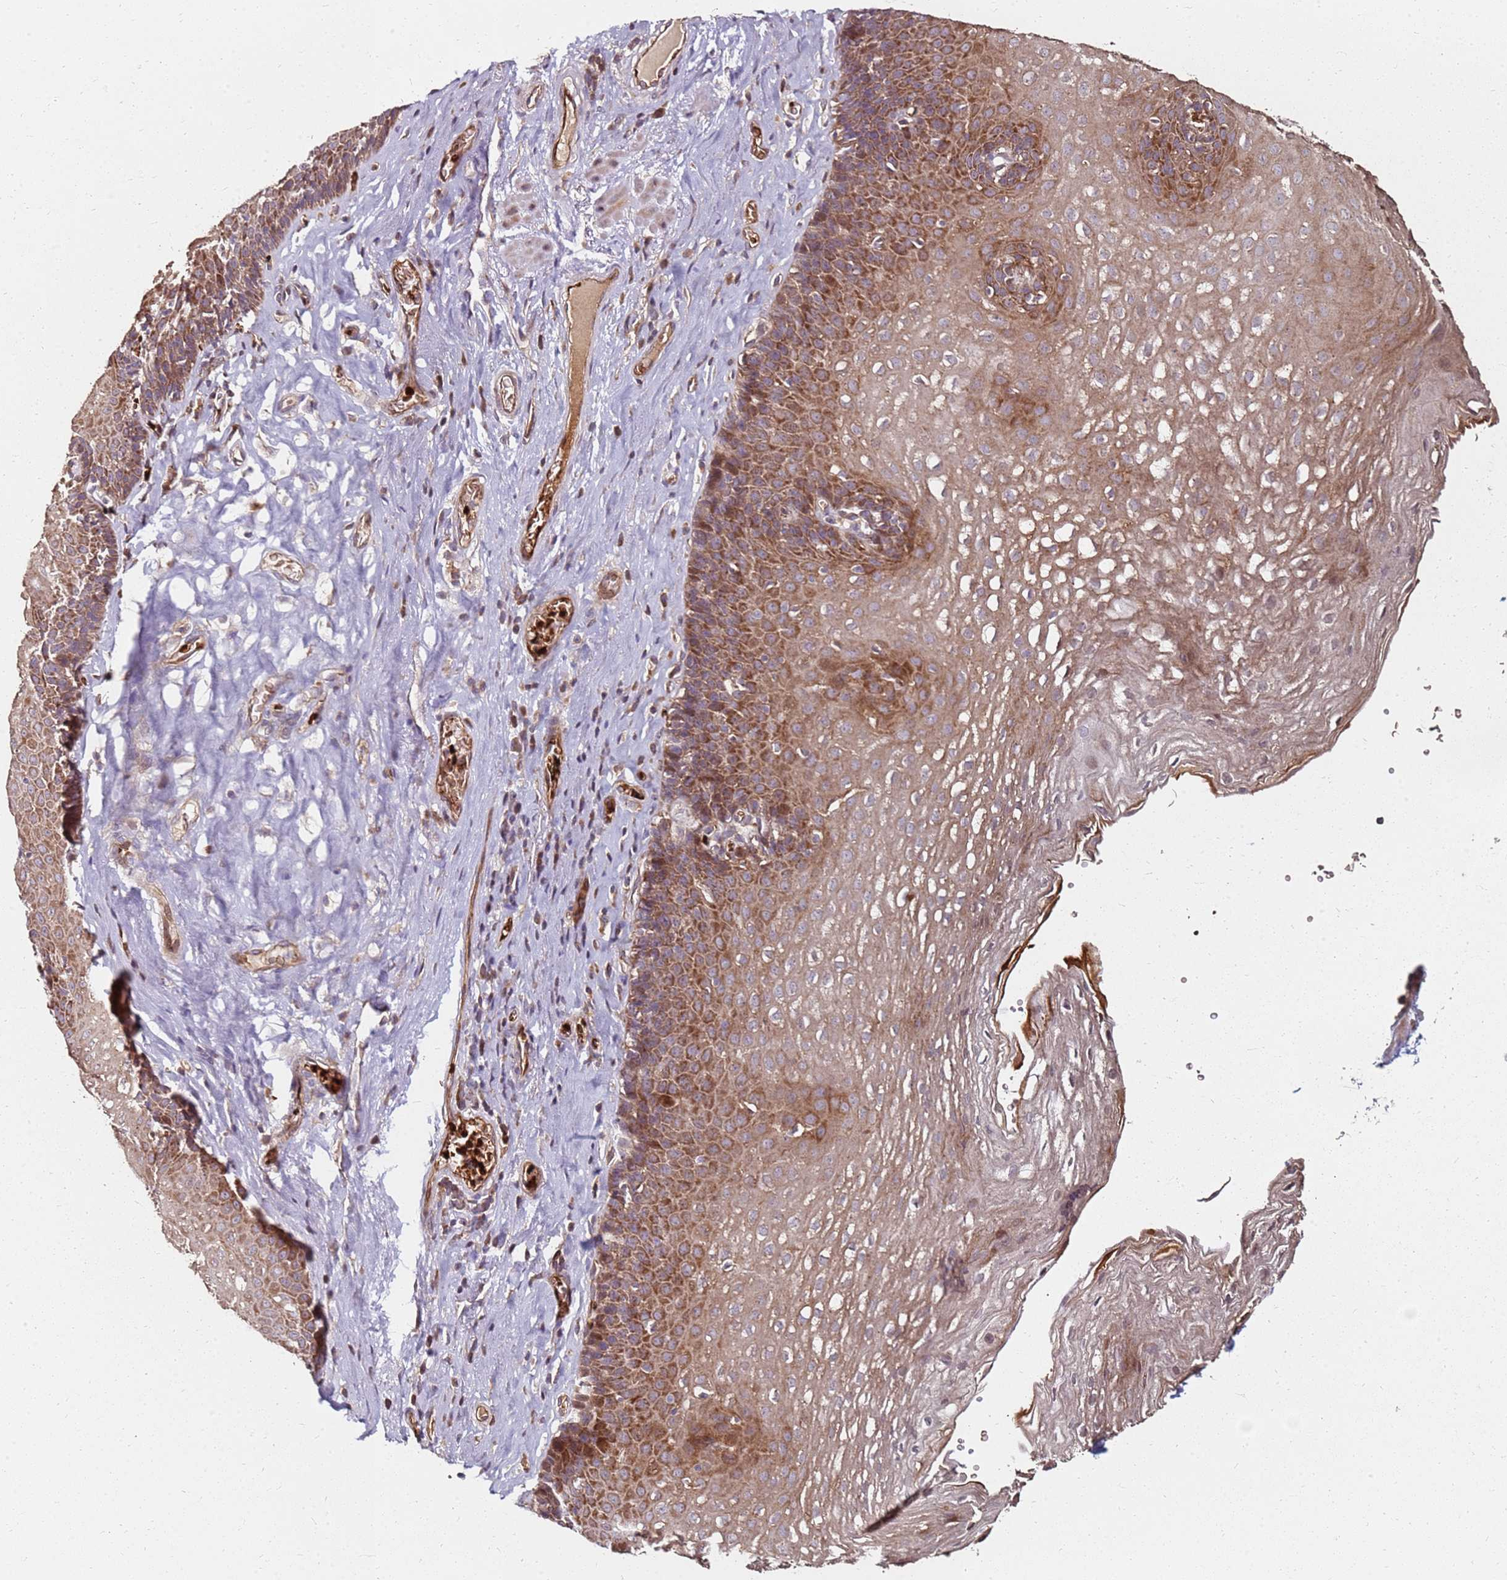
{"staining": {"intensity": "moderate", "quantity": "25%-75%", "location": "cytoplasmic/membranous"}, "tissue": "esophagus", "cell_type": "Squamous epithelial cells", "image_type": "normal", "snomed": [{"axis": "morphology", "description": "Normal tissue, NOS"}, {"axis": "topography", "description": "Esophagus"}], "caption": "Protein analysis of unremarkable esophagus shows moderate cytoplasmic/membranous staining in about 25%-75% of squamous epithelial cells. (DAB (3,3'-diaminobenzidine) IHC, brown staining for protein, blue staining for nuclei).", "gene": "RNF11", "patient": {"sex": "female", "age": 66}}